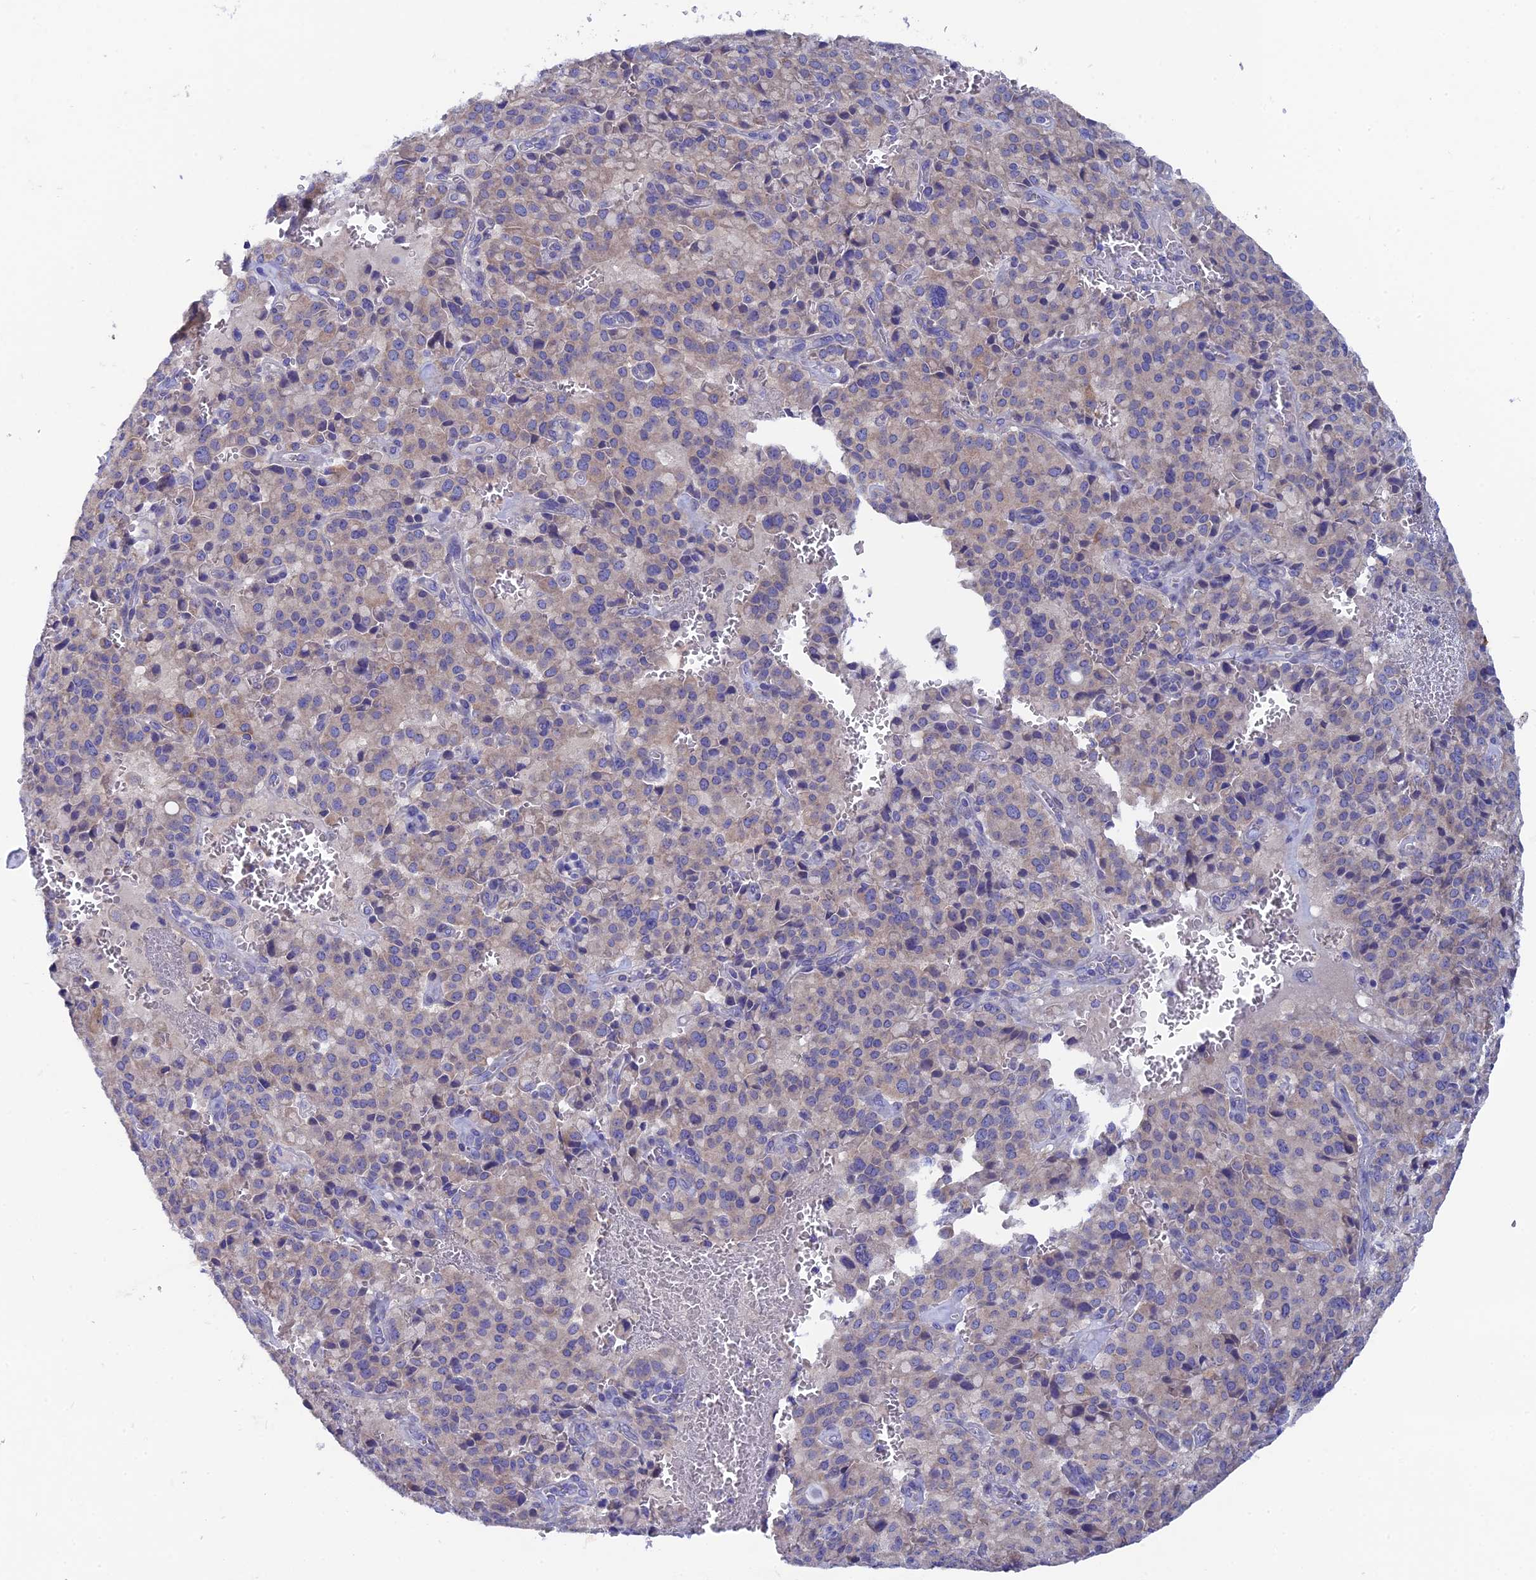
{"staining": {"intensity": "weak", "quantity": "<25%", "location": "cytoplasmic/membranous"}, "tissue": "pancreatic cancer", "cell_type": "Tumor cells", "image_type": "cancer", "snomed": [{"axis": "morphology", "description": "Adenocarcinoma, NOS"}, {"axis": "topography", "description": "Pancreas"}], "caption": "IHC photomicrograph of neoplastic tissue: pancreatic adenocarcinoma stained with DAB (3,3'-diaminobenzidine) displays no significant protein staining in tumor cells. (IHC, brightfield microscopy, high magnification).", "gene": "AK4", "patient": {"sex": "male", "age": 65}}